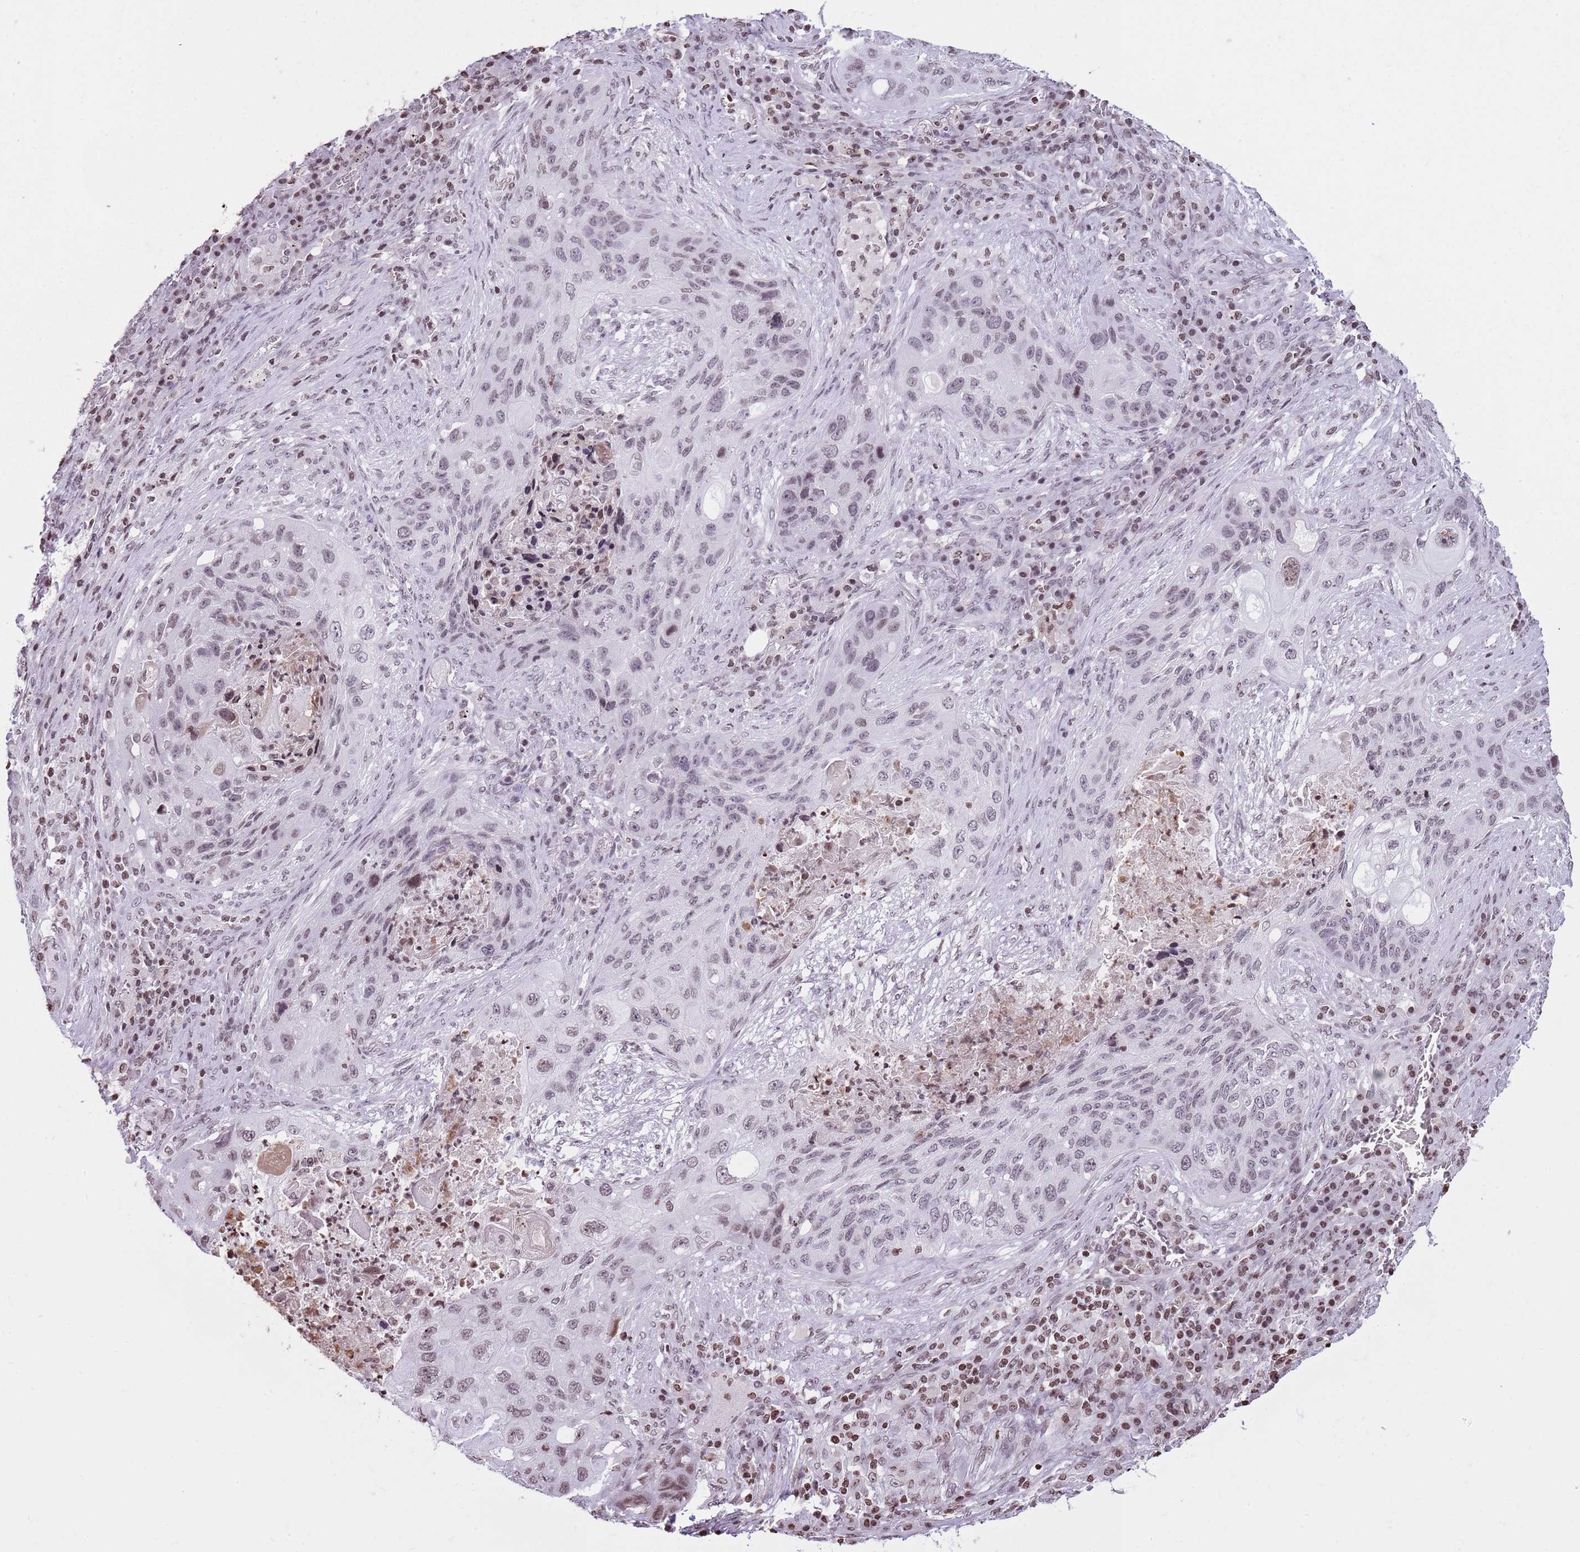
{"staining": {"intensity": "weak", "quantity": "25%-75%", "location": "nuclear"}, "tissue": "lung cancer", "cell_type": "Tumor cells", "image_type": "cancer", "snomed": [{"axis": "morphology", "description": "Squamous cell carcinoma, NOS"}, {"axis": "topography", "description": "Lung"}], "caption": "Squamous cell carcinoma (lung) stained with immunohistochemistry demonstrates weak nuclear expression in approximately 25%-75% of tumor cells. The protein is stained brown, and the nuclei are stained in blue (DAB (3,3'-diaminobenzidine) IHC with brightfield microscopy, high magnification).", "gene": "KPNA3", "patient": {"sex": "female", "age": 63}}